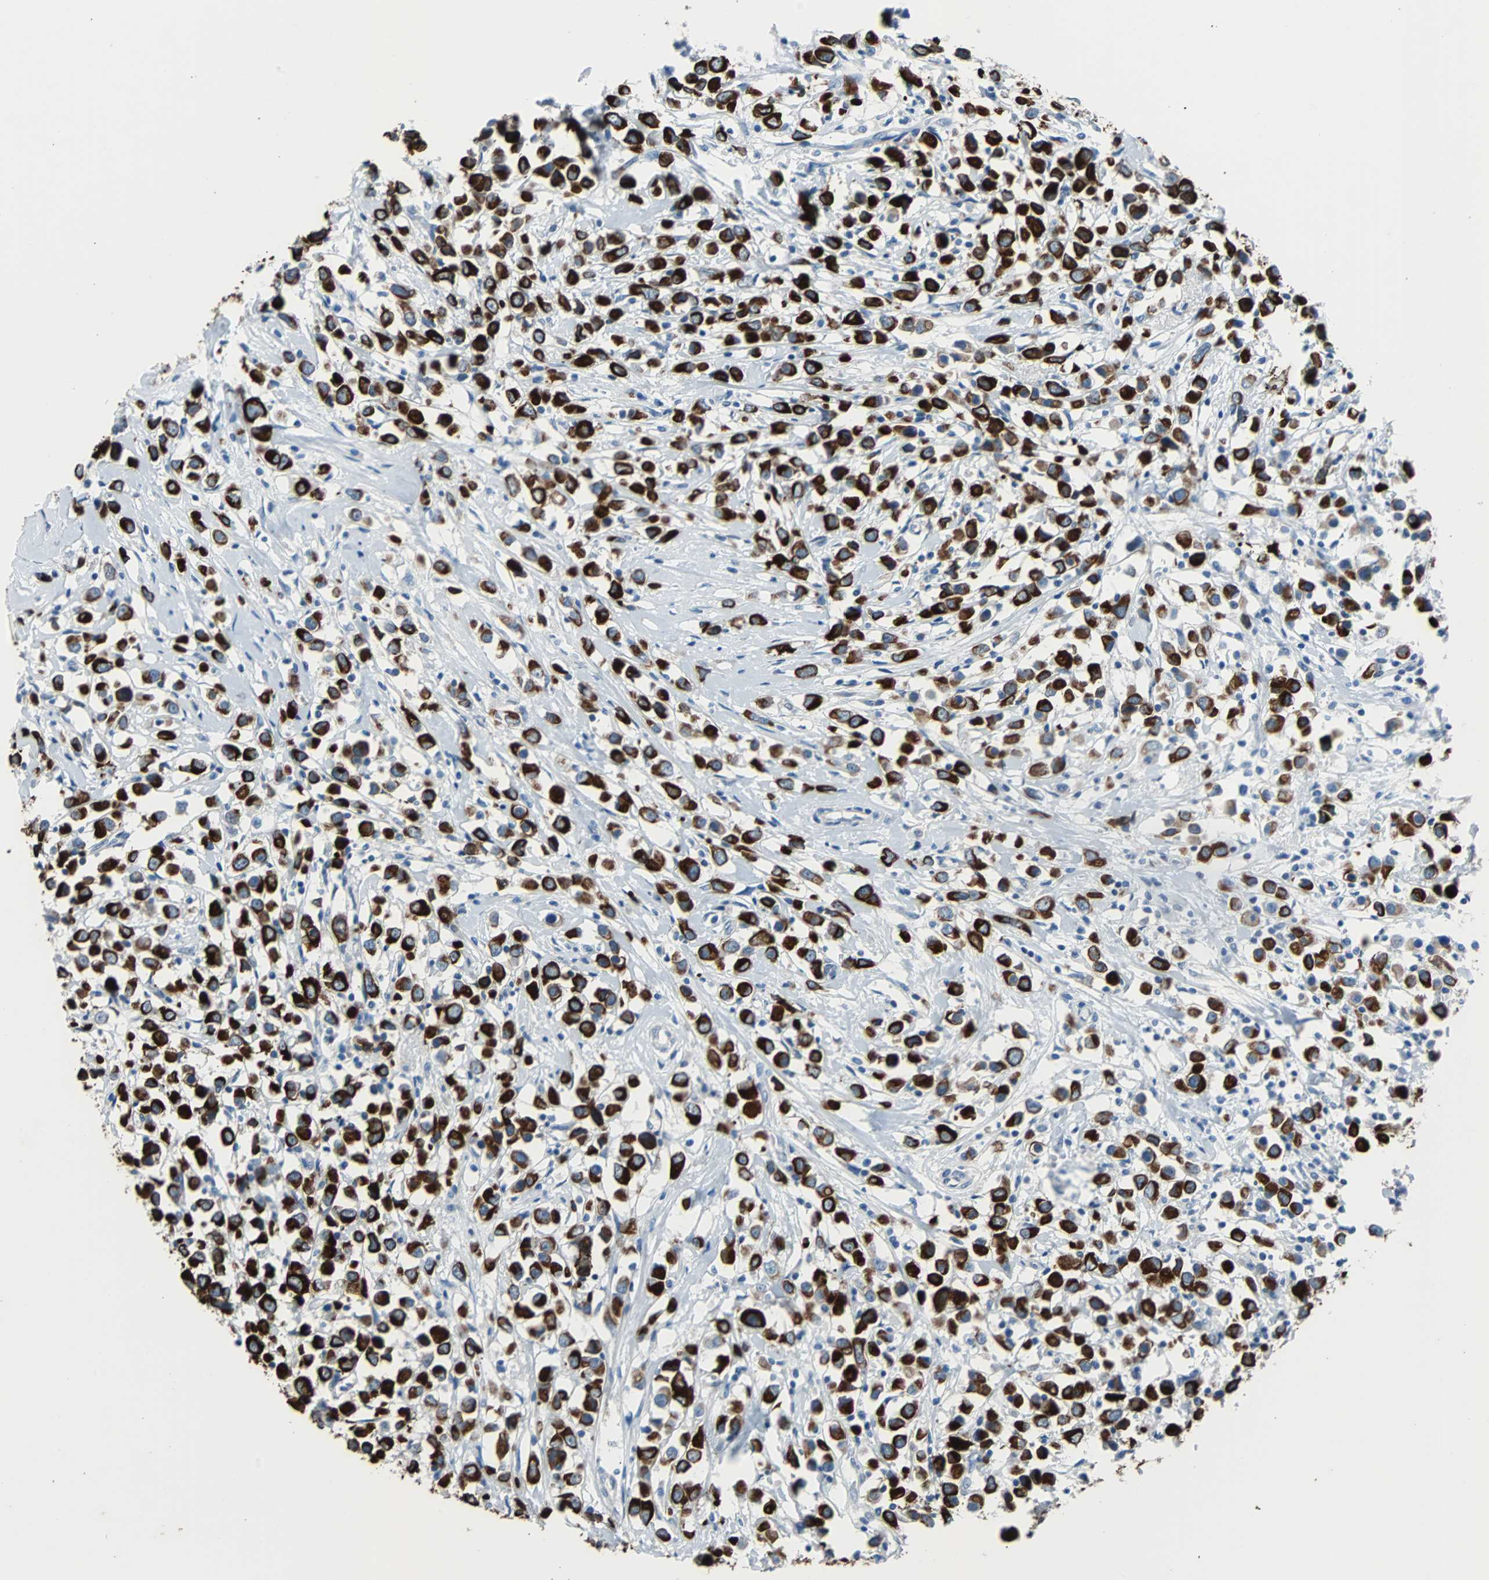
{"staining": {"intensity": "strong", "quantity": ">75%", "location": "cytoplasmic/membranous"}, "tissue": "breast cancer", "cell_type": "Tumor cells", "image_type": "cancer", "snomed": [{"axis": "morphology", "description": "Duct carcinoma"}, {"axis": "topography", "description": "Breast"}], "caption": "IHC image of neoplastic tissue: human infiltrating ductal carcinoma (breast) stained using IHC demonstrates high levels of strong protein expression localized specifically in the cytoplasmic/membranous of tumor cells, appearing as a cytoplasmic/membranous brown color.", "gene": "KRT7", "patient": {"sex": "female", "age": 61}}